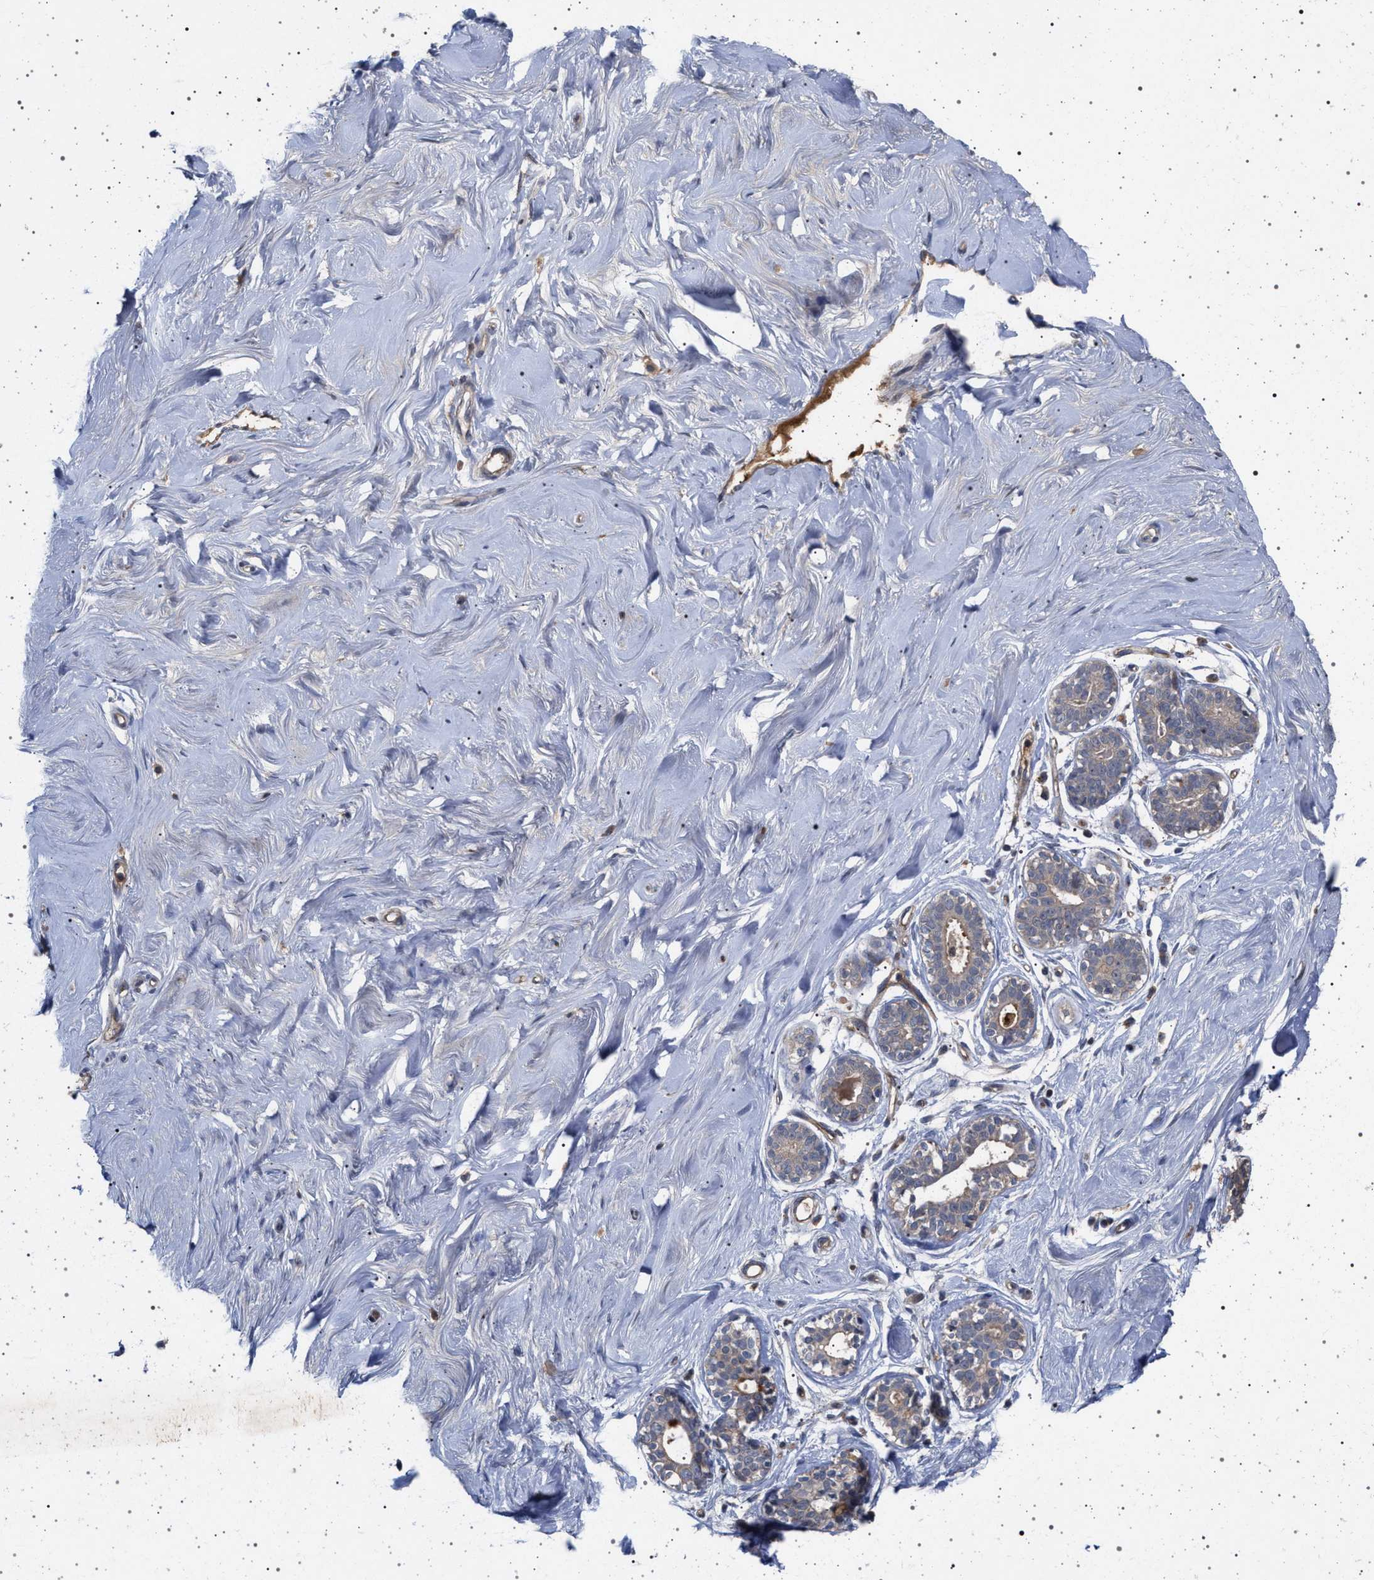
{"staining": {"intensity": "negative", "quantity": "none", "location": "none"}, "tissue": "breast", "cell_type": "Adipocytes", "image_type": "normal", "snomed": [{"axis": "morphology", "description": "Normal tissue, NOS"}, {"axis": "topography", "description": "Breast"}], "caption": "Human breast stained for a protein using immunohistochemistry (IHC) displays no staining in adipocytes.", "gene": "RBM48", "patient": {"sex": "female", "age": 23}}